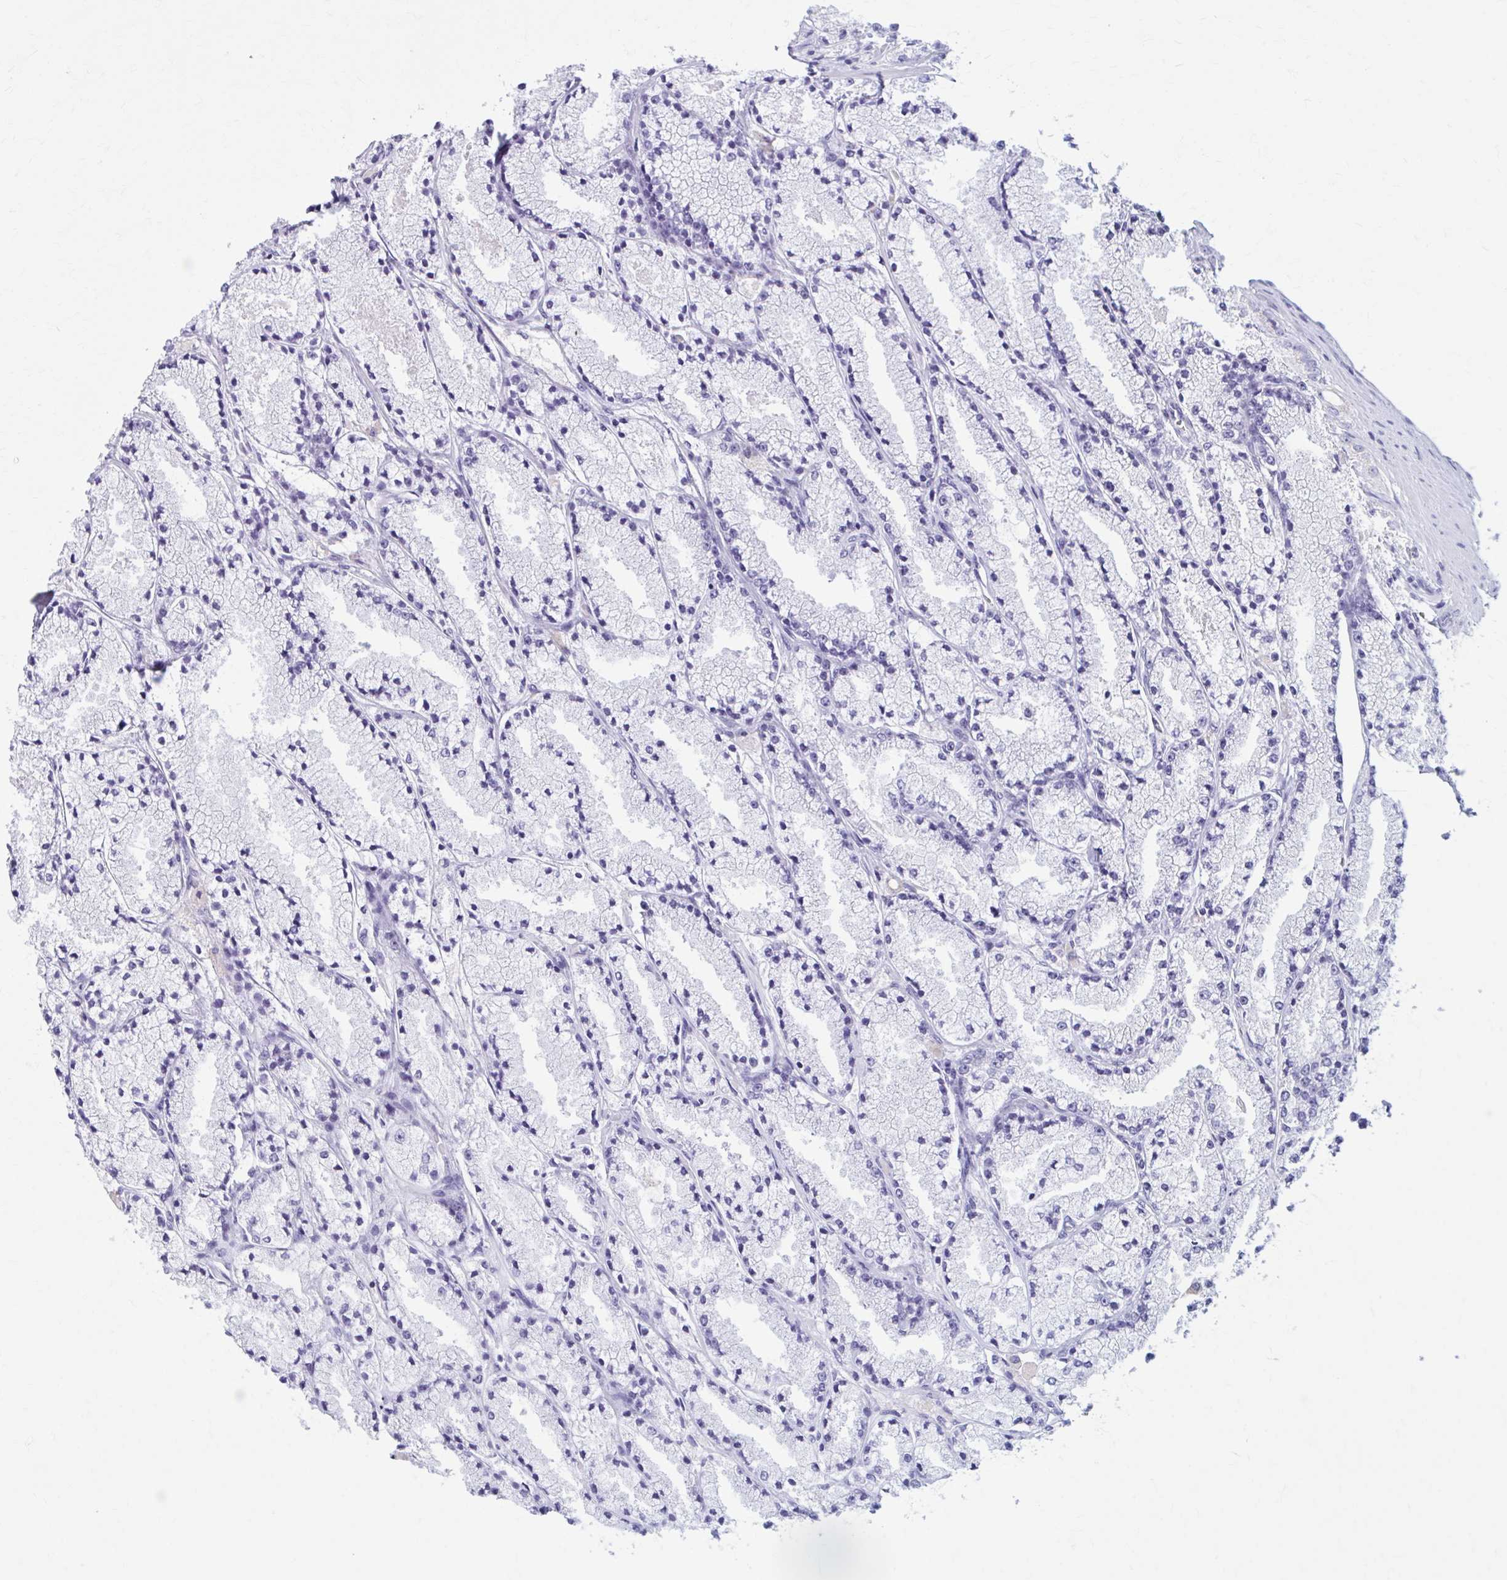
{"staining": {"intensity": "negative", "quantity": "none", "location": "none"}, "tissue": "prostate cancer", "cell_type": "Tumor cells", "image_type": "cancer", "snomed": [{"axis": "morphology", "description": "Adenocarcinoma, High grade"}, {"axis": "topography", "description": "Prostate"}], "caption": "The micrograph demonstrates no significant expression in tumor cells of prostate high-grade adenocarcinoma.", "gene": "KCNE2", "patient": {"sex": "male", "age": 63}}